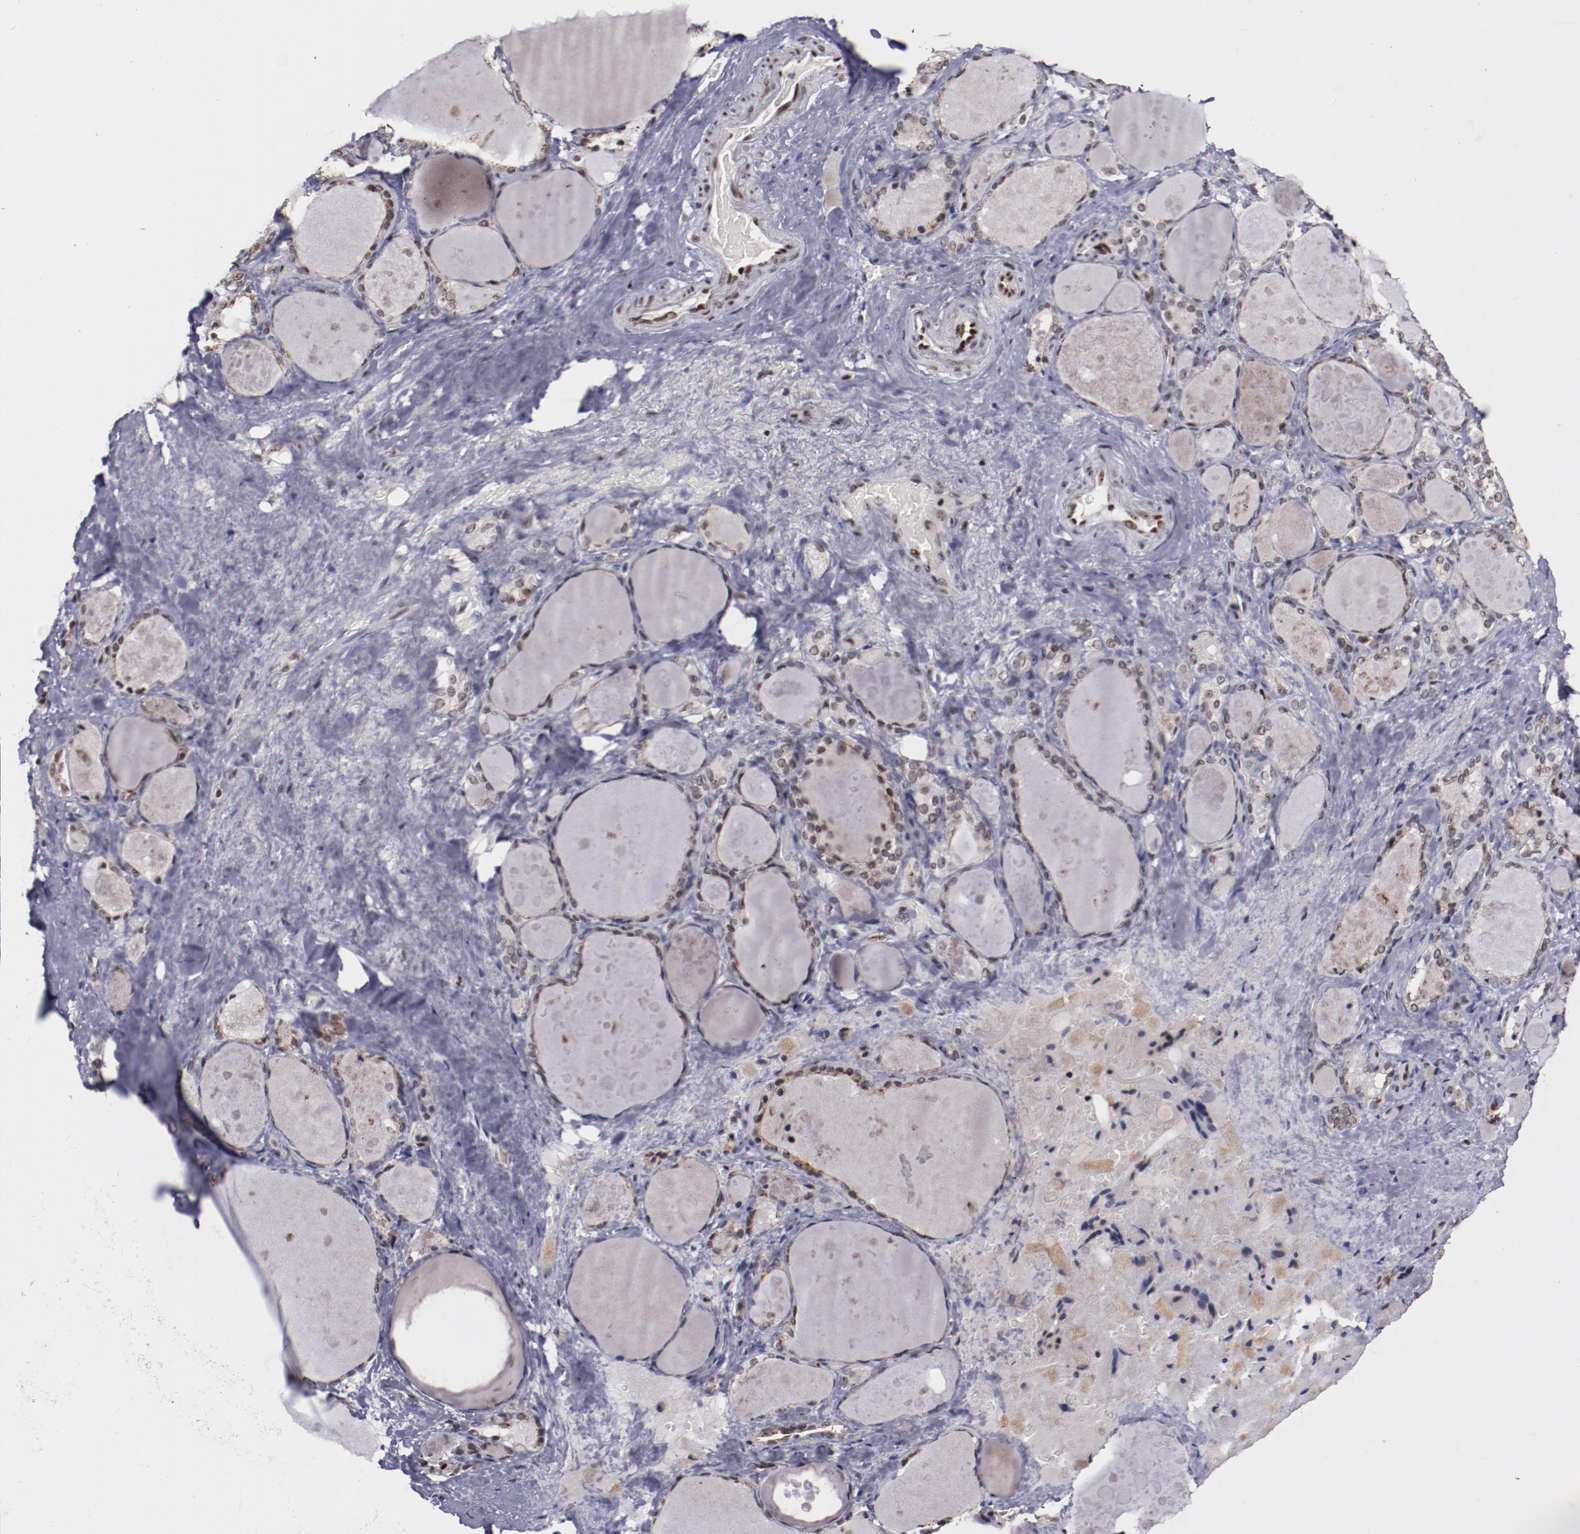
{"staining": {"intensity": "moderate", "quantity": ">75%", "location": "nuclear"}, "tissue": "thyroid gland", "cell_type": "Glandular cells", "image_type": "normal", "snomed": [{"axis": "morphology", "description": "Normal tissue, NOS"}, {"axis": "topography", "description": "Thyroid gland"}], "caption": "Immunohistochemistry of normal thyroid gland exhibits medium levels of moderate nuclear positivity in approximately >75% of glandular cells.", "gene": "DDX24", "patient": {"sex": "female", "age": 75}}